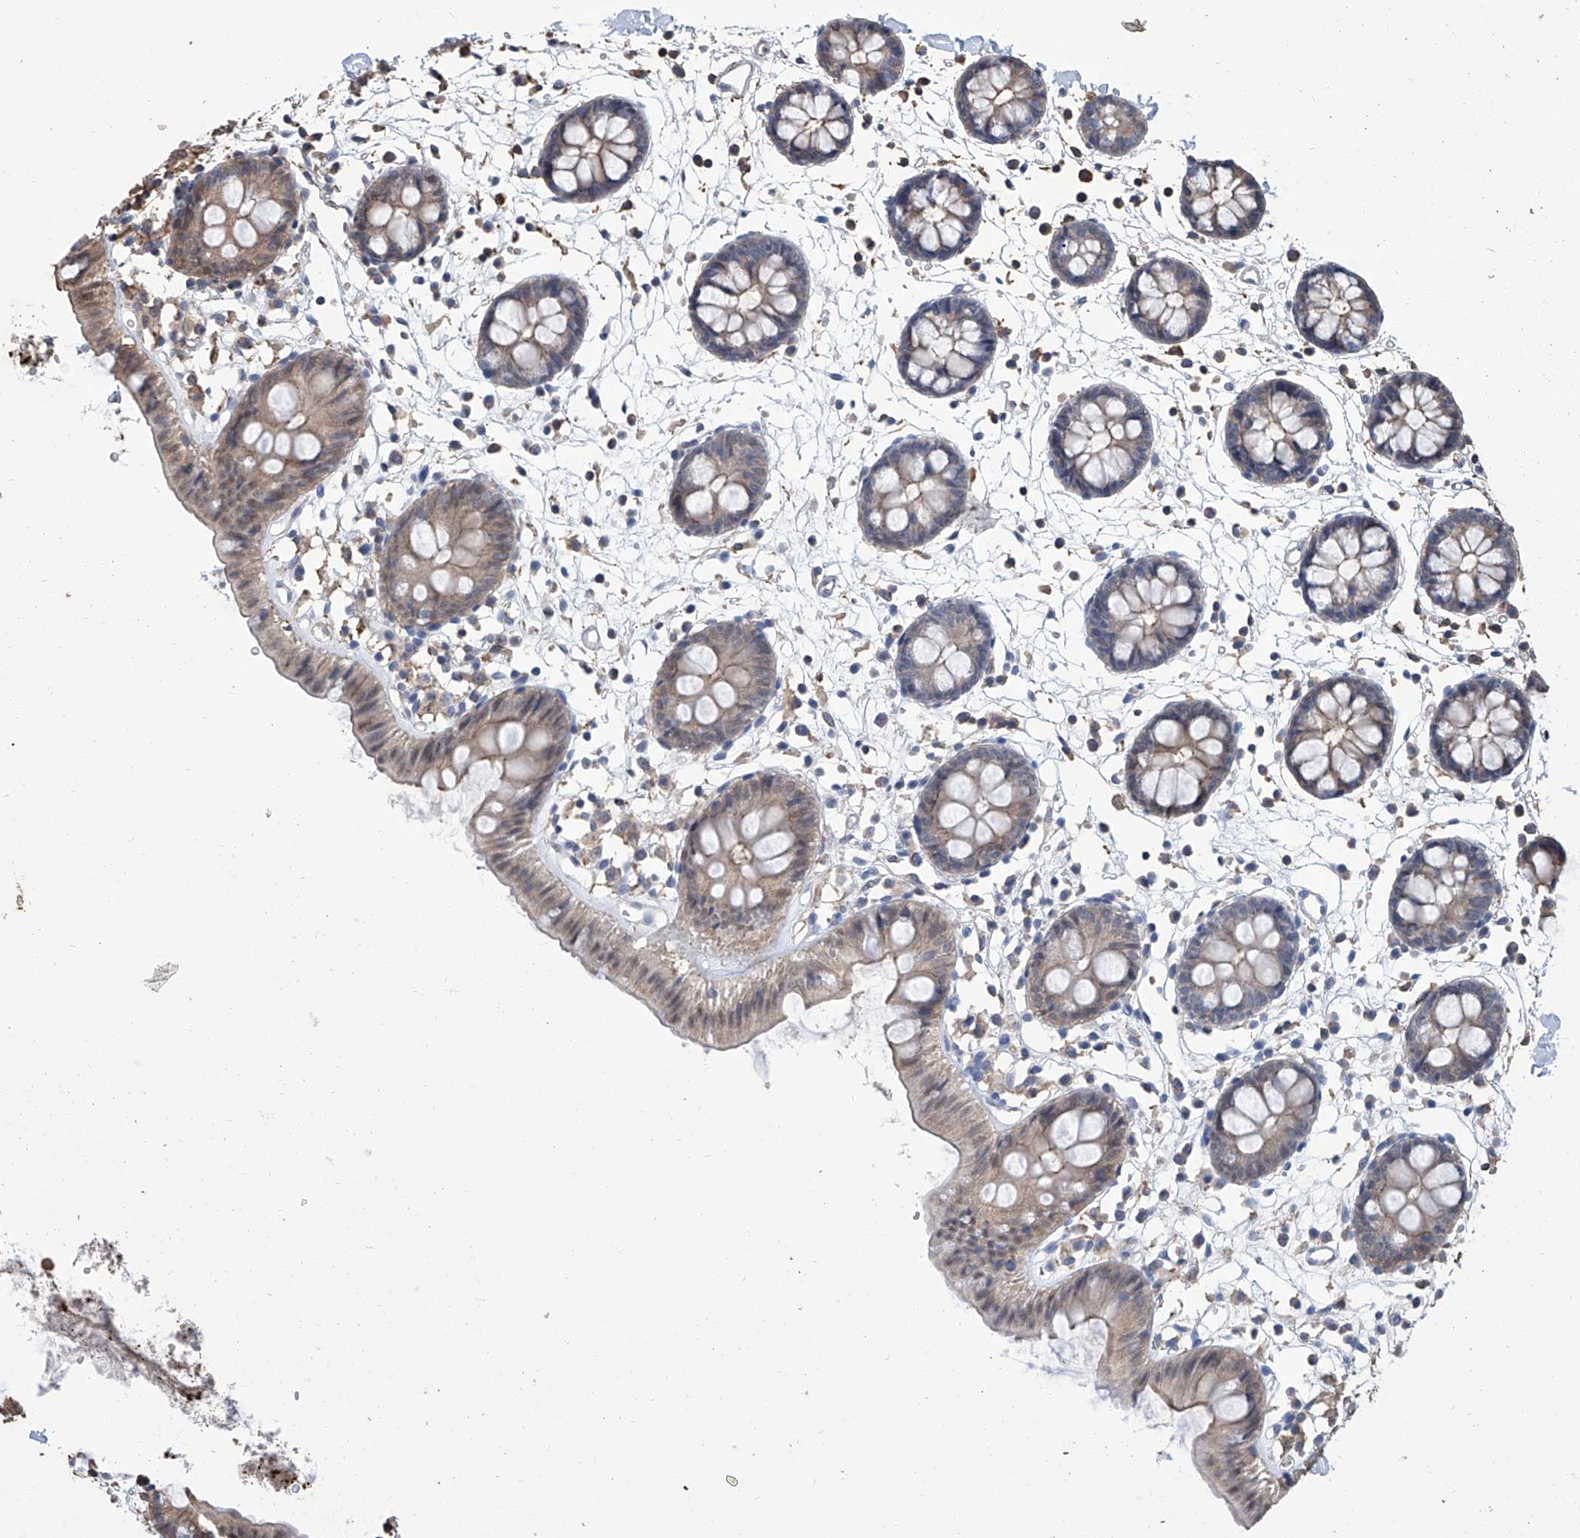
{"staining": {"intensity": "moderate", "quantity": ">75%", "location": "cytoplasmic/membranous"}, "tissue": "colon", "cell_type": "Endothelial cells", "image_type": "normal", "snomed": [{"axis": "morphology", "description": "Normal tissue, NOS"}, {"axis": "topography", "description": "Colon"}], "caption": "Protein expression analysis of unremarkable human colon reveals moderate cytoplasmic/membranous staining in approximately >75% of endothelial cells.", "gene": "GPT", "patient": {"sex": "male", "age": 56}}